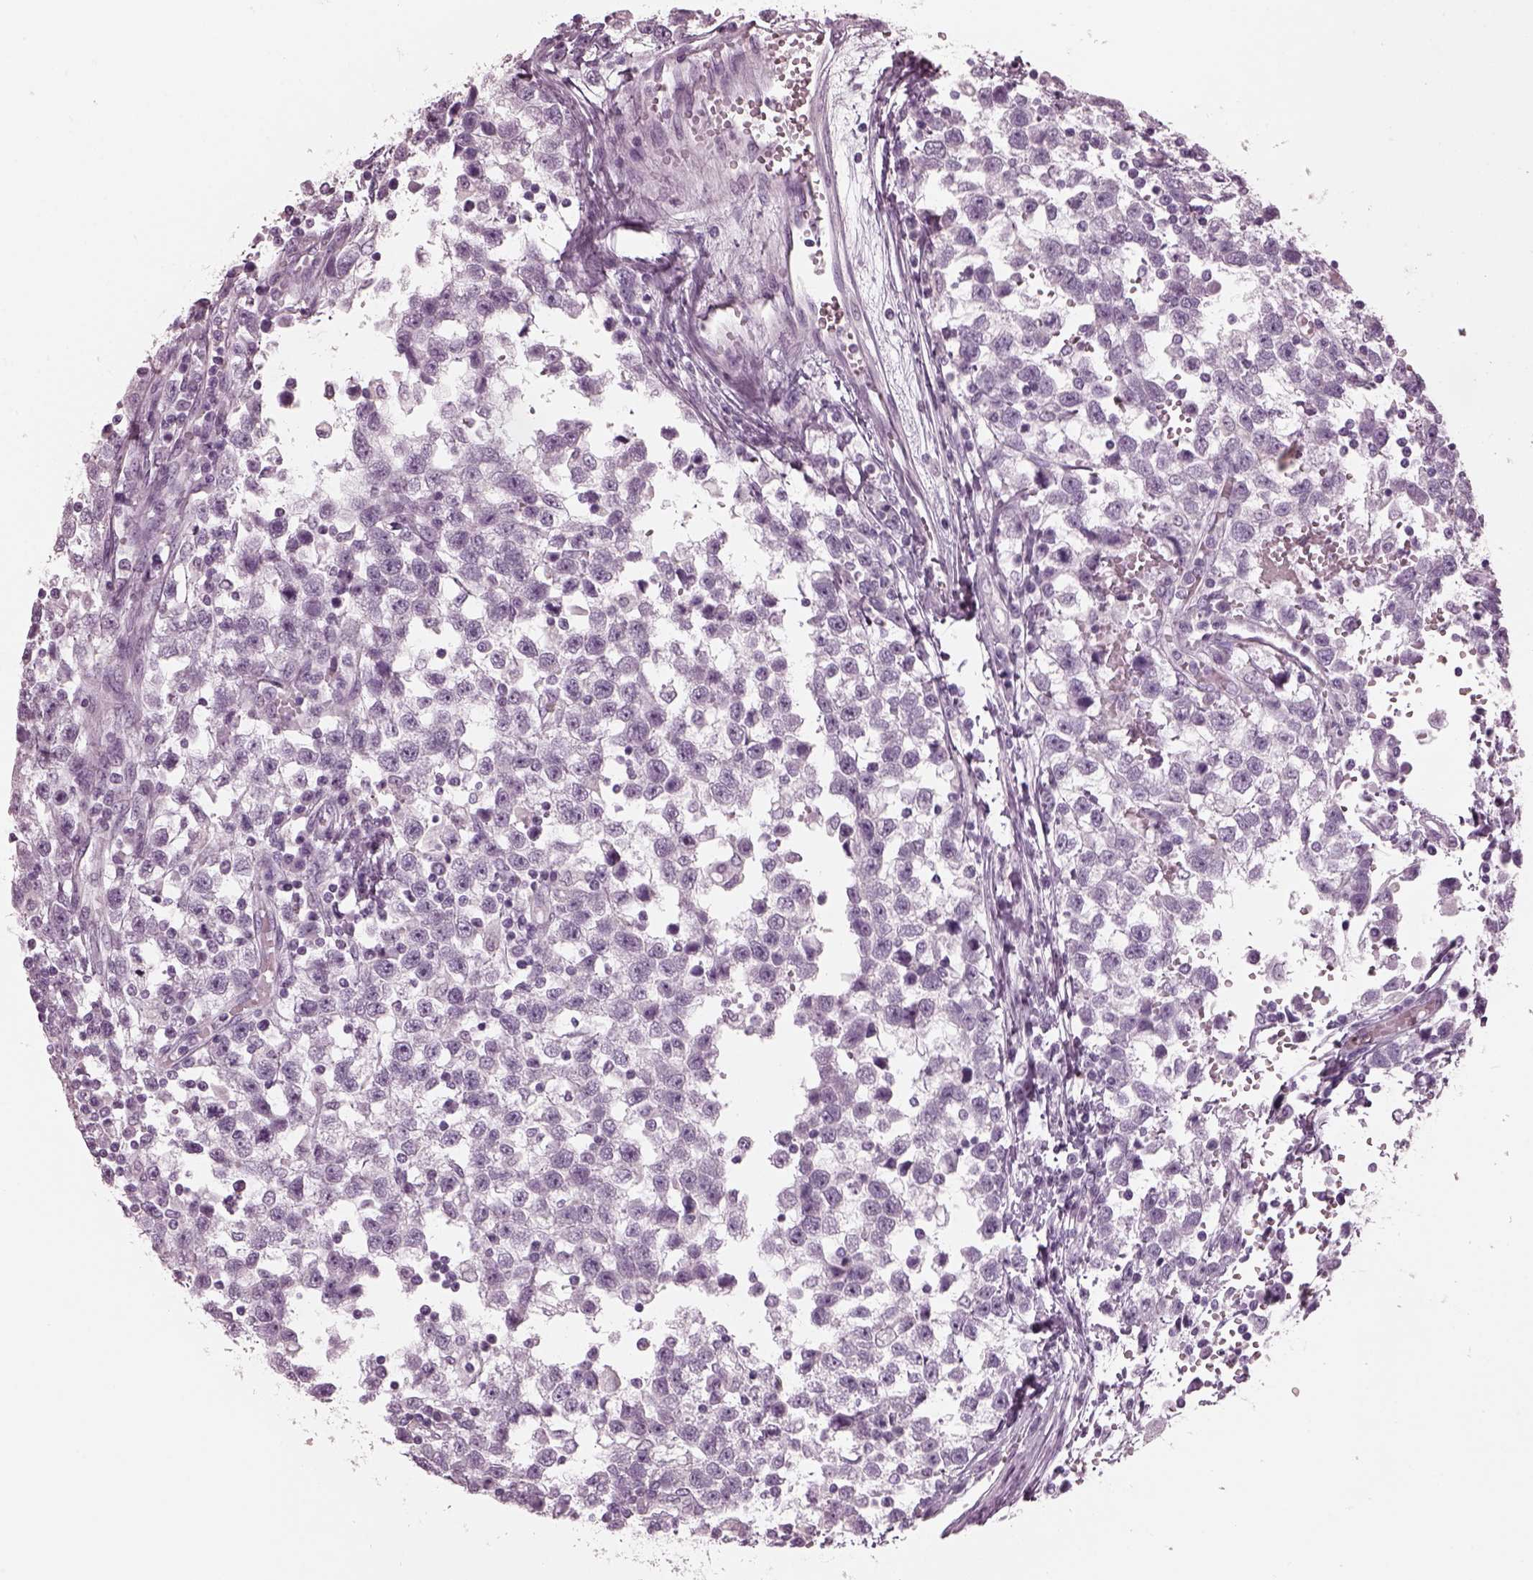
{"staining": {"intensity": "negative", "quantity": "none", "location": "none"}, "tissue": "testis cancer", "cell_type": "Tumor cells", "image_type": "cancer", "snomed": [{"axis": "morphology", "description": "Seminoma, NOS"}, {"axis": "topography", "description": "Testis"}], "caption": "Immunohistochemistry (IHC) of human testis seminoma demonstrates no staining in tumor cells.", "gene": "RCVRN", "patient": {"sex": "male", "age": 34}}